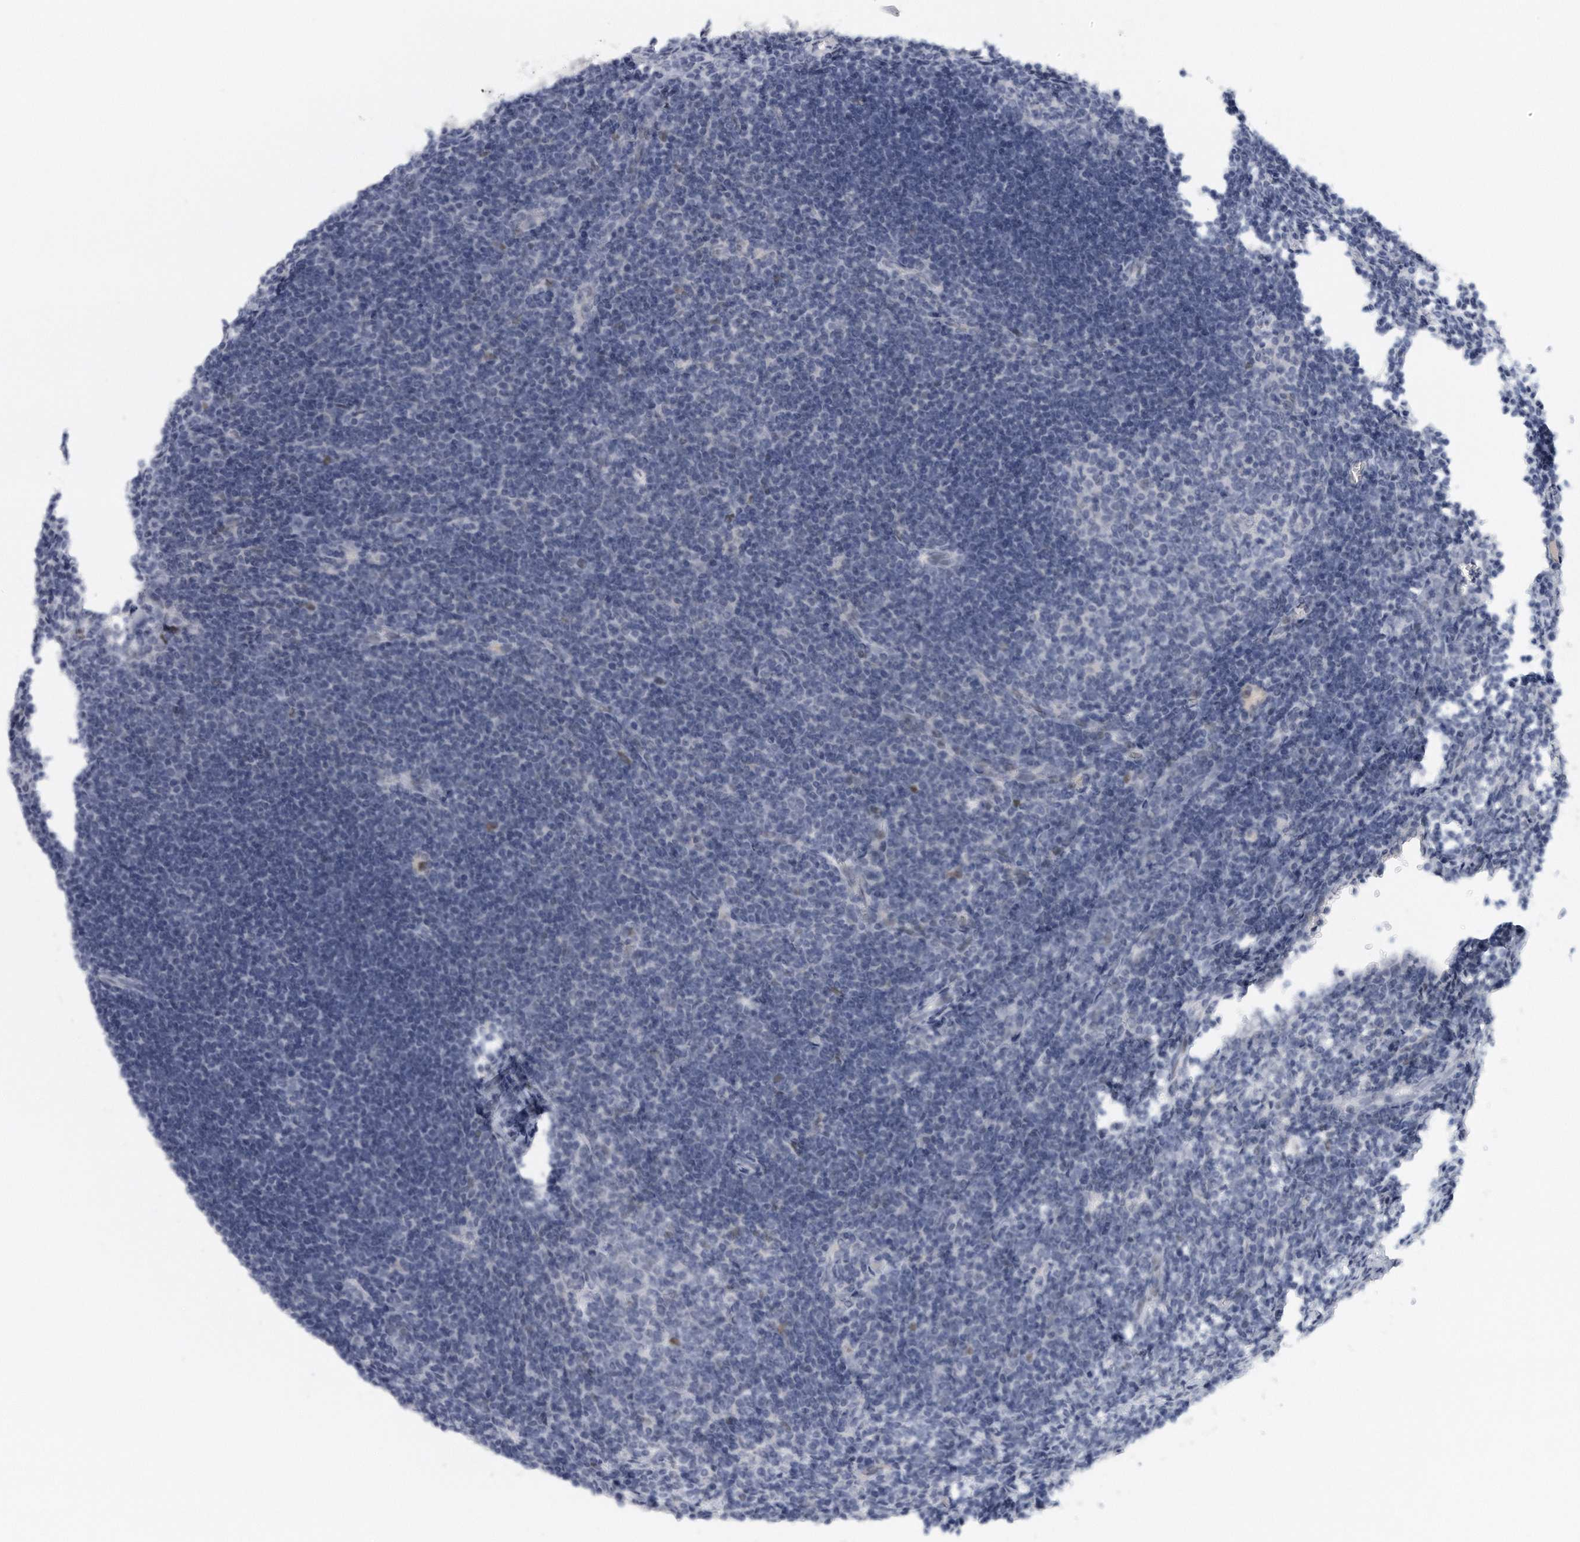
{"staining": {"intensity": "negative", "quantity": "none", "location": "none"}, "tissue": "lymph node", "cell_type": "Germinal center cells", "image_type": "normal", "snomed": [{"axis": "morphology", "description": "Normal tissue, NOS"}, {"axis": "morphology", "description": "Malignant melanoma, Metastatic site"}, {"axis": "topography", "description": "Lymph node"}], "caption": "IHC of unremarkable lymph node exhibits no expression in germinal center cells. (Stains: DAB (3,3'-diaminobenzidine) immunohistochemistry with hematoxylin counter stain, Microscopy: brightfield microscopy at high magnification).", "gene": "DDX43", "patient": {"sex": "male", "age": 41}}